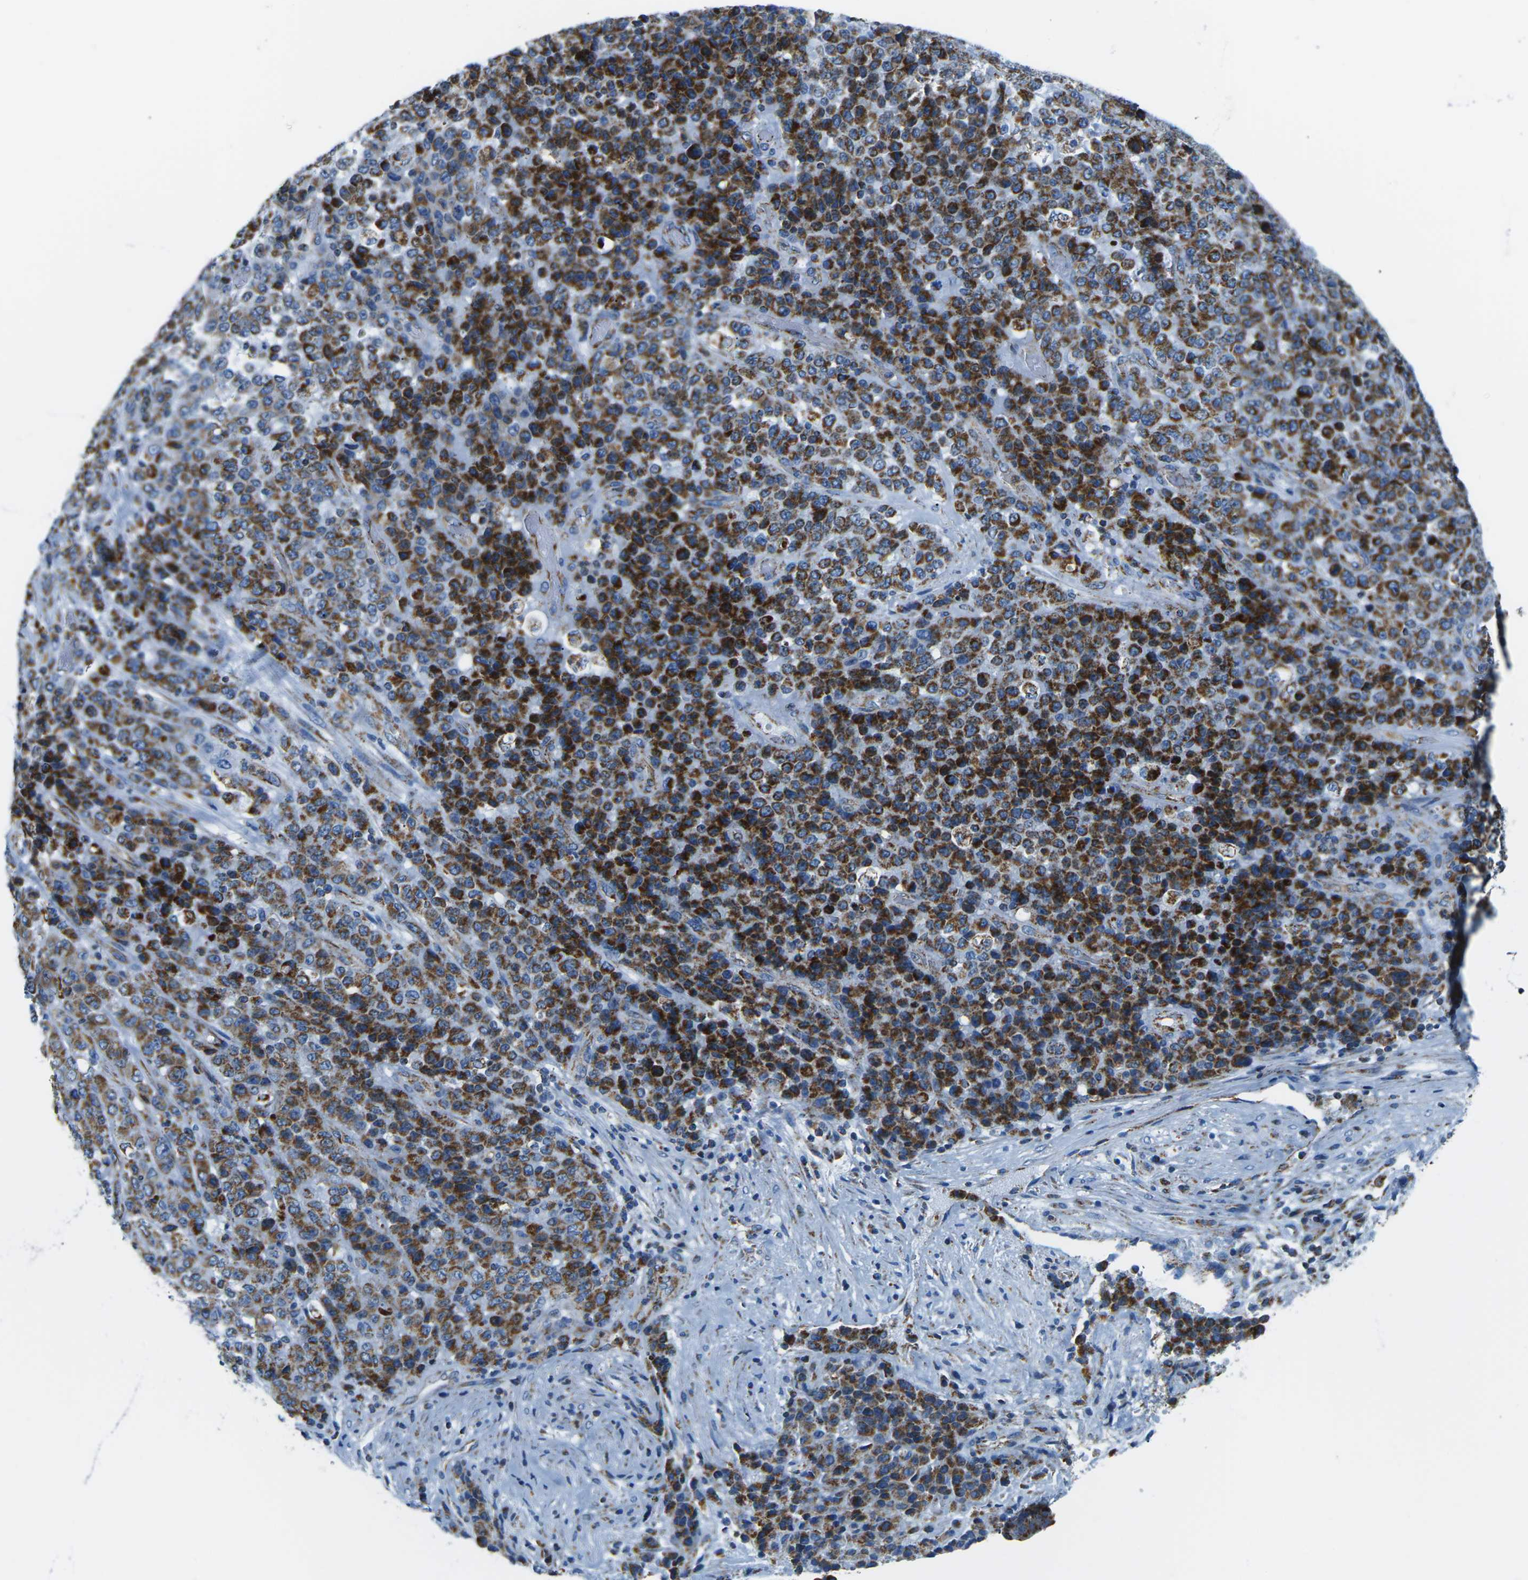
{"staining": {"intensity": "strong", "quantity": ">75%", "location": "cytoplasmic/membranous"}, "tissue": "stomach cancer", "cell_type": "Tumor cells", "image_type": "cancer", "snomed": [{"axis": "morphology", "description": "Adenocarcinoma, NOS"}, {"axis": "topography", "description": "Stomach"}], "caption": "DAB (3,3'-diaminobenzidine) immunohistochemical staining of stomach cancer shows strong cytoplasmic/membranous protein expression in approximately >75% of tumor cells.", "gene": "COX6C", "patient": {"sex": "female", "age": 73}}